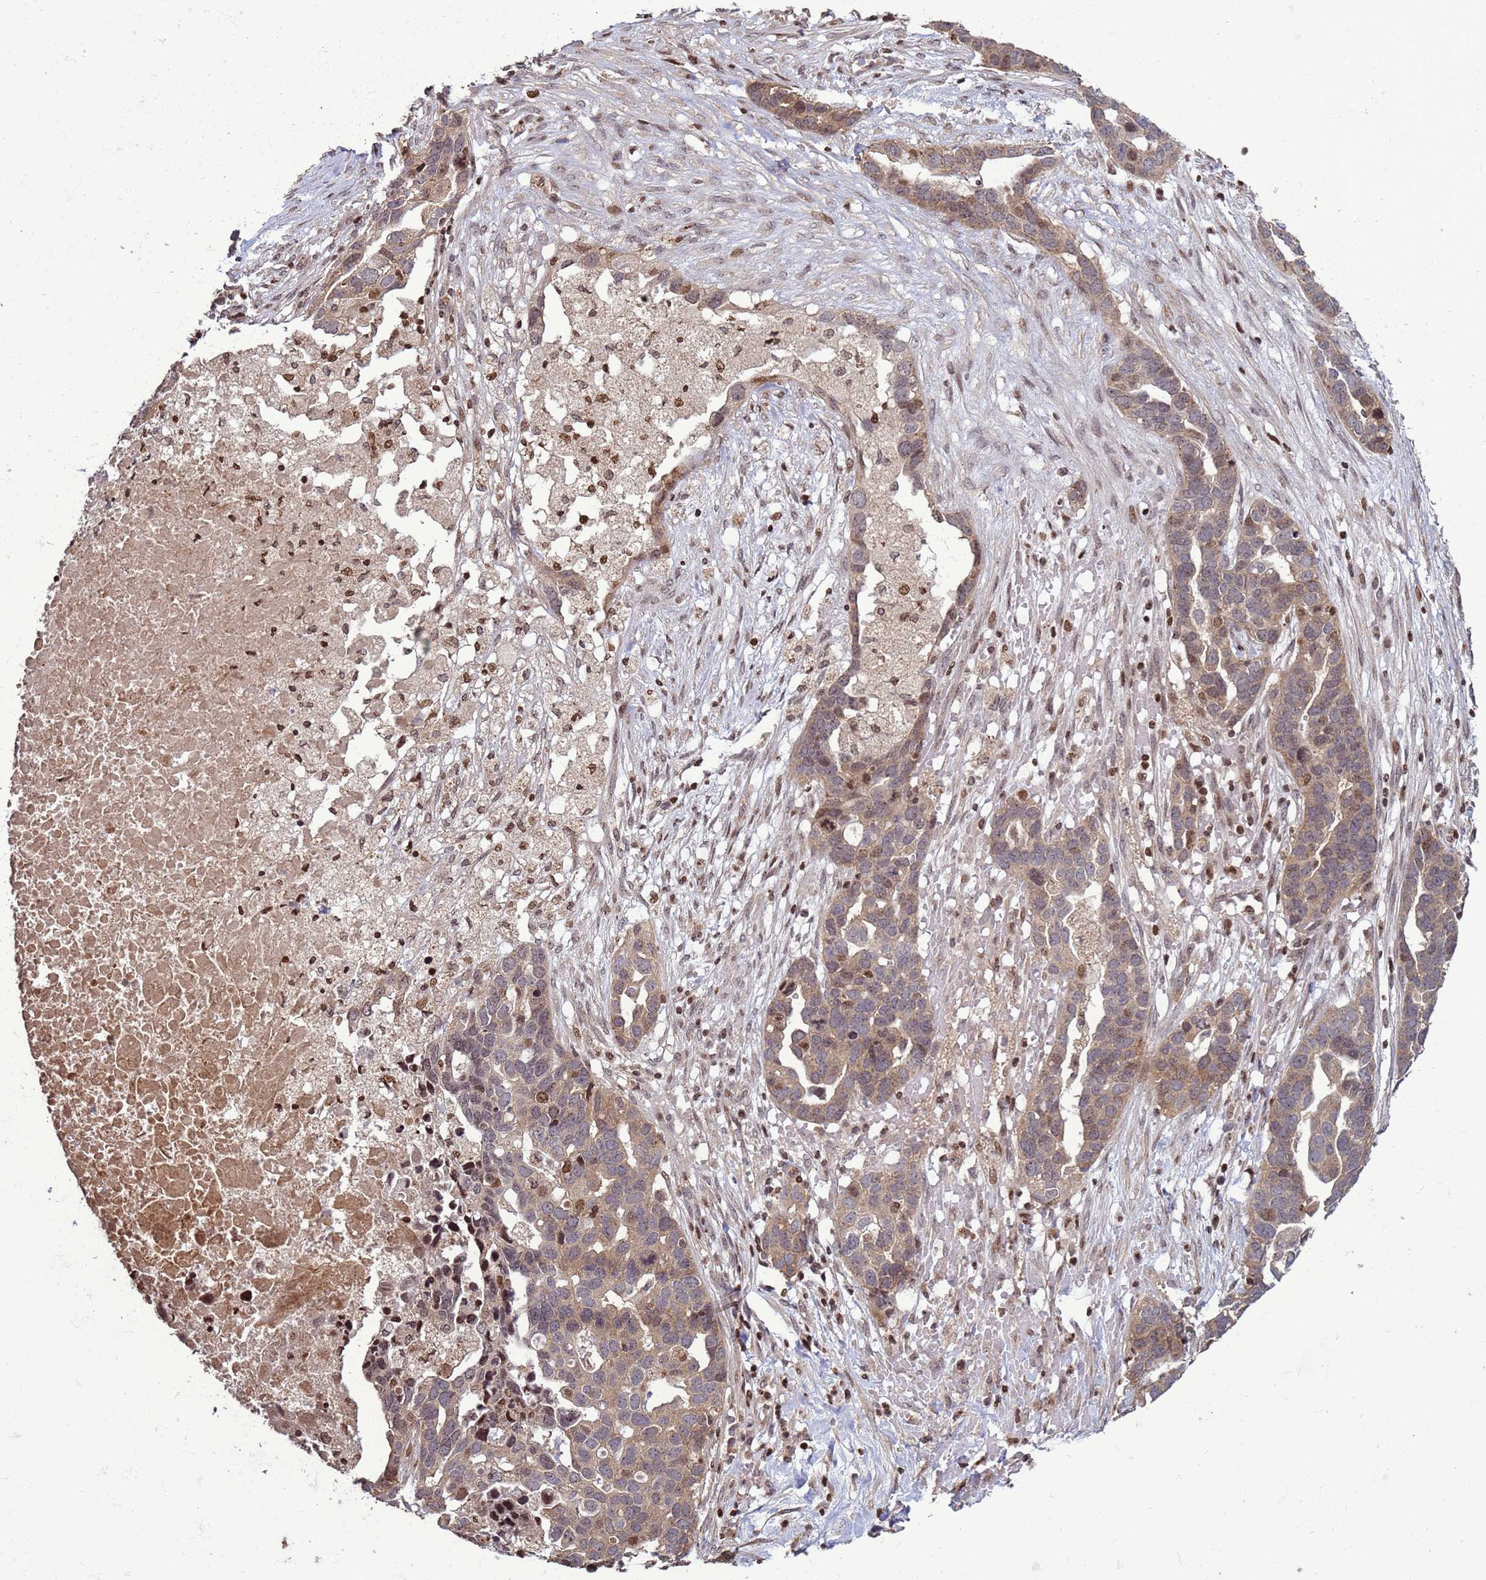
{"staining": {"intensity": "weak", "quantity": ">75%", "location": "cytoplasmic/membranous,nuclear"}, "tissue": "ovarian cancer", "cell_type": "Tumor cells", "image_type": "cancer", "snomed": [{"axis": "morphology", "description": "Cystadenocarcinoma, serous, NOS"}, {"axis": "topography", "description": "Ovary"}], "caption": "A brown stain shows weak cytoplasmic/membranous and nuclear positivity of a protein in human ovarian cancer (serous cystadenocarcinoma) tumor cells.", "gene": "HGH1", "patient": {"sex": "female", "age": 54}}